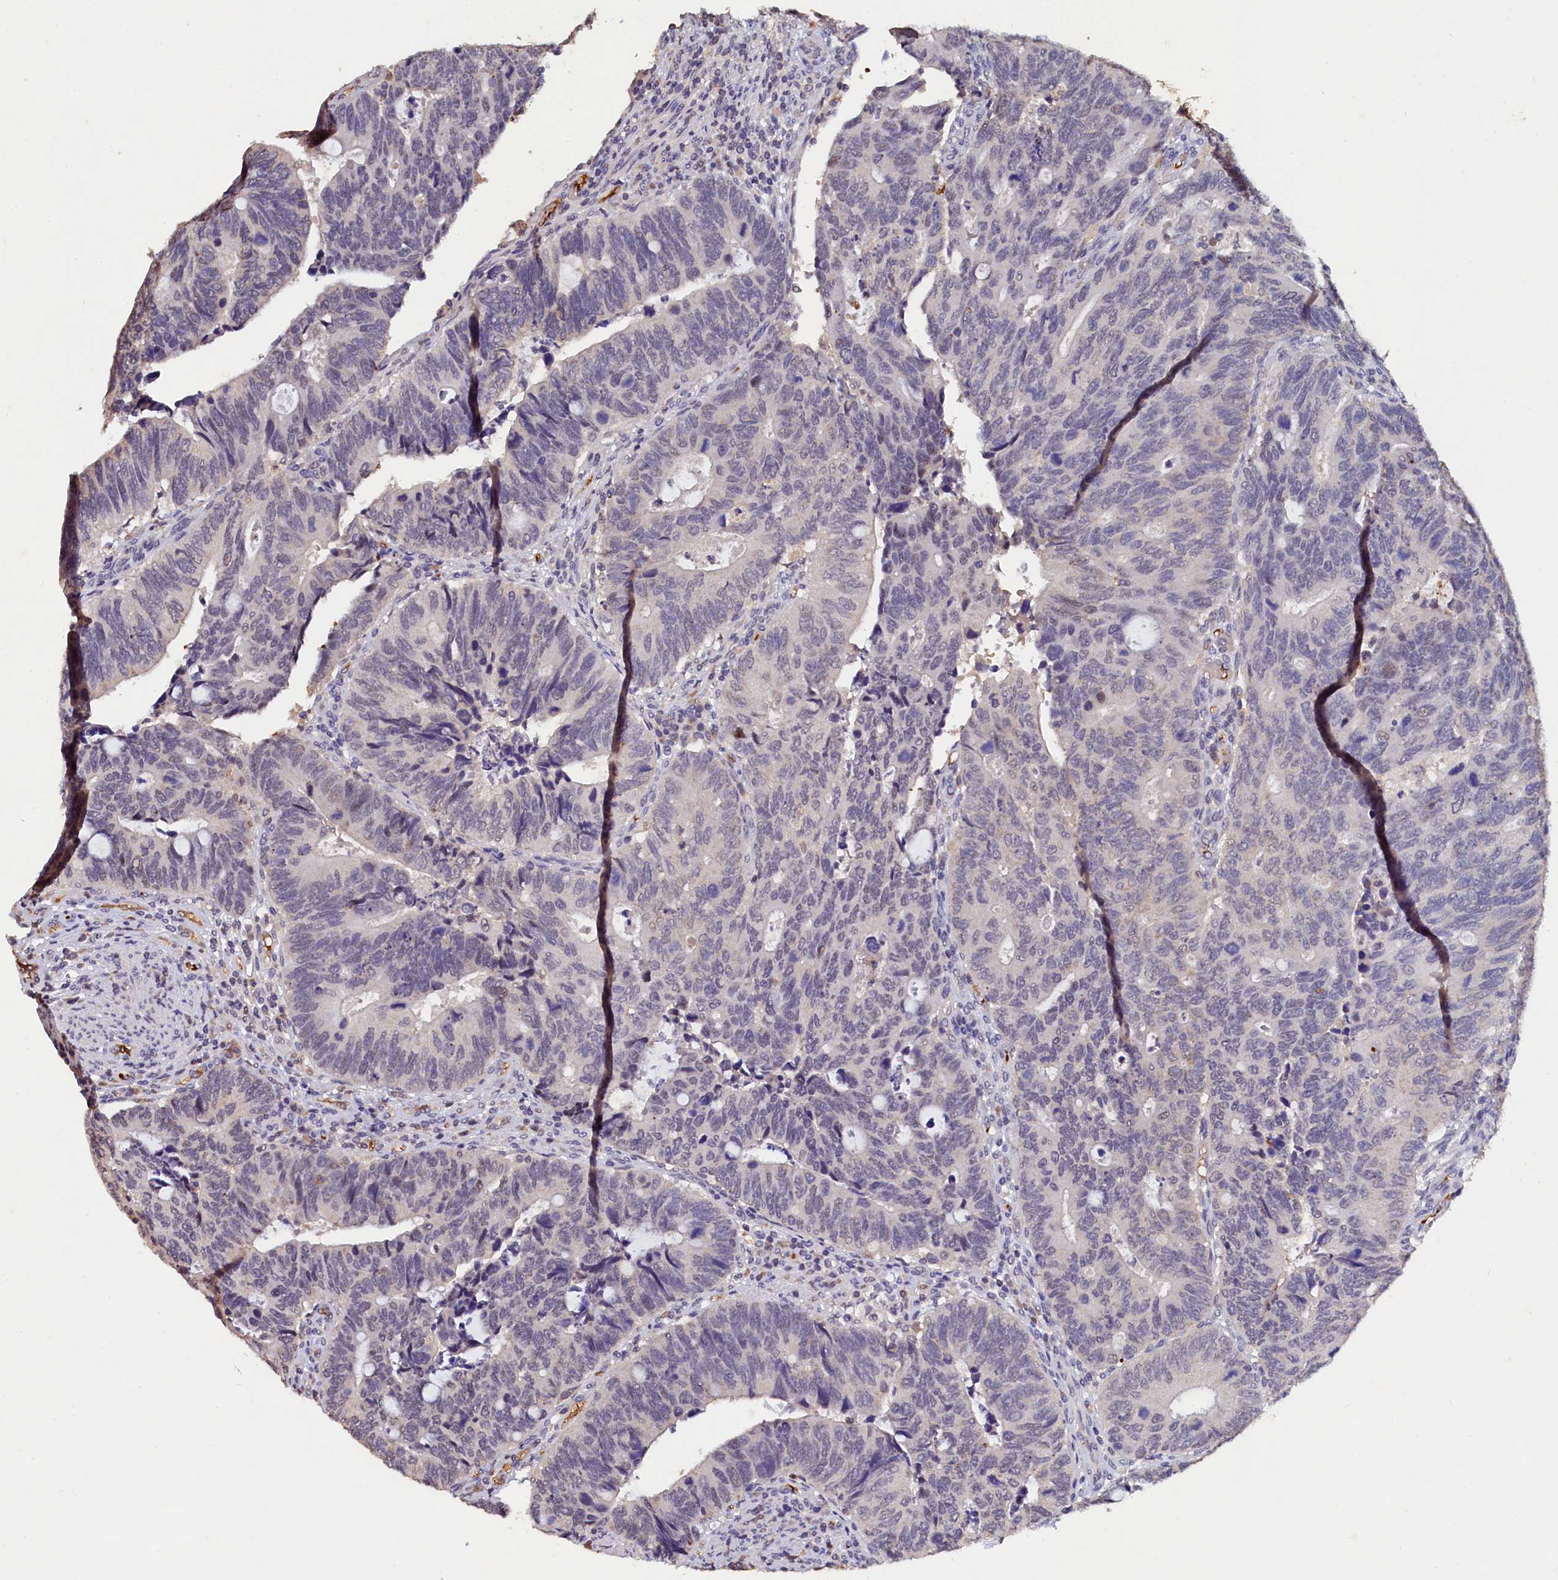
{"staining": {"intensity": "negative", "quantity": "none", "location": "none"}, "tissue": "colorectal cancer", "cell_type": "Tumor cells", "image_type": "cancer", "snomed": [{"axis": "morphology", "description": "Adenocarcinoma, NOS"}, {"axis": "topography", "description": "Colon"}], "caption": "Immunohistochemistry (IHC) histopathology image of neoplastic tissue: human colorectal cancer (adenocarcinoma) stained with DAB (3,3'-diaminobenzidine) demonstrates no significant protein staining in tumor cells.", "gene": "CSTPP1", "patient": {"sex": "male", "age": 87}}